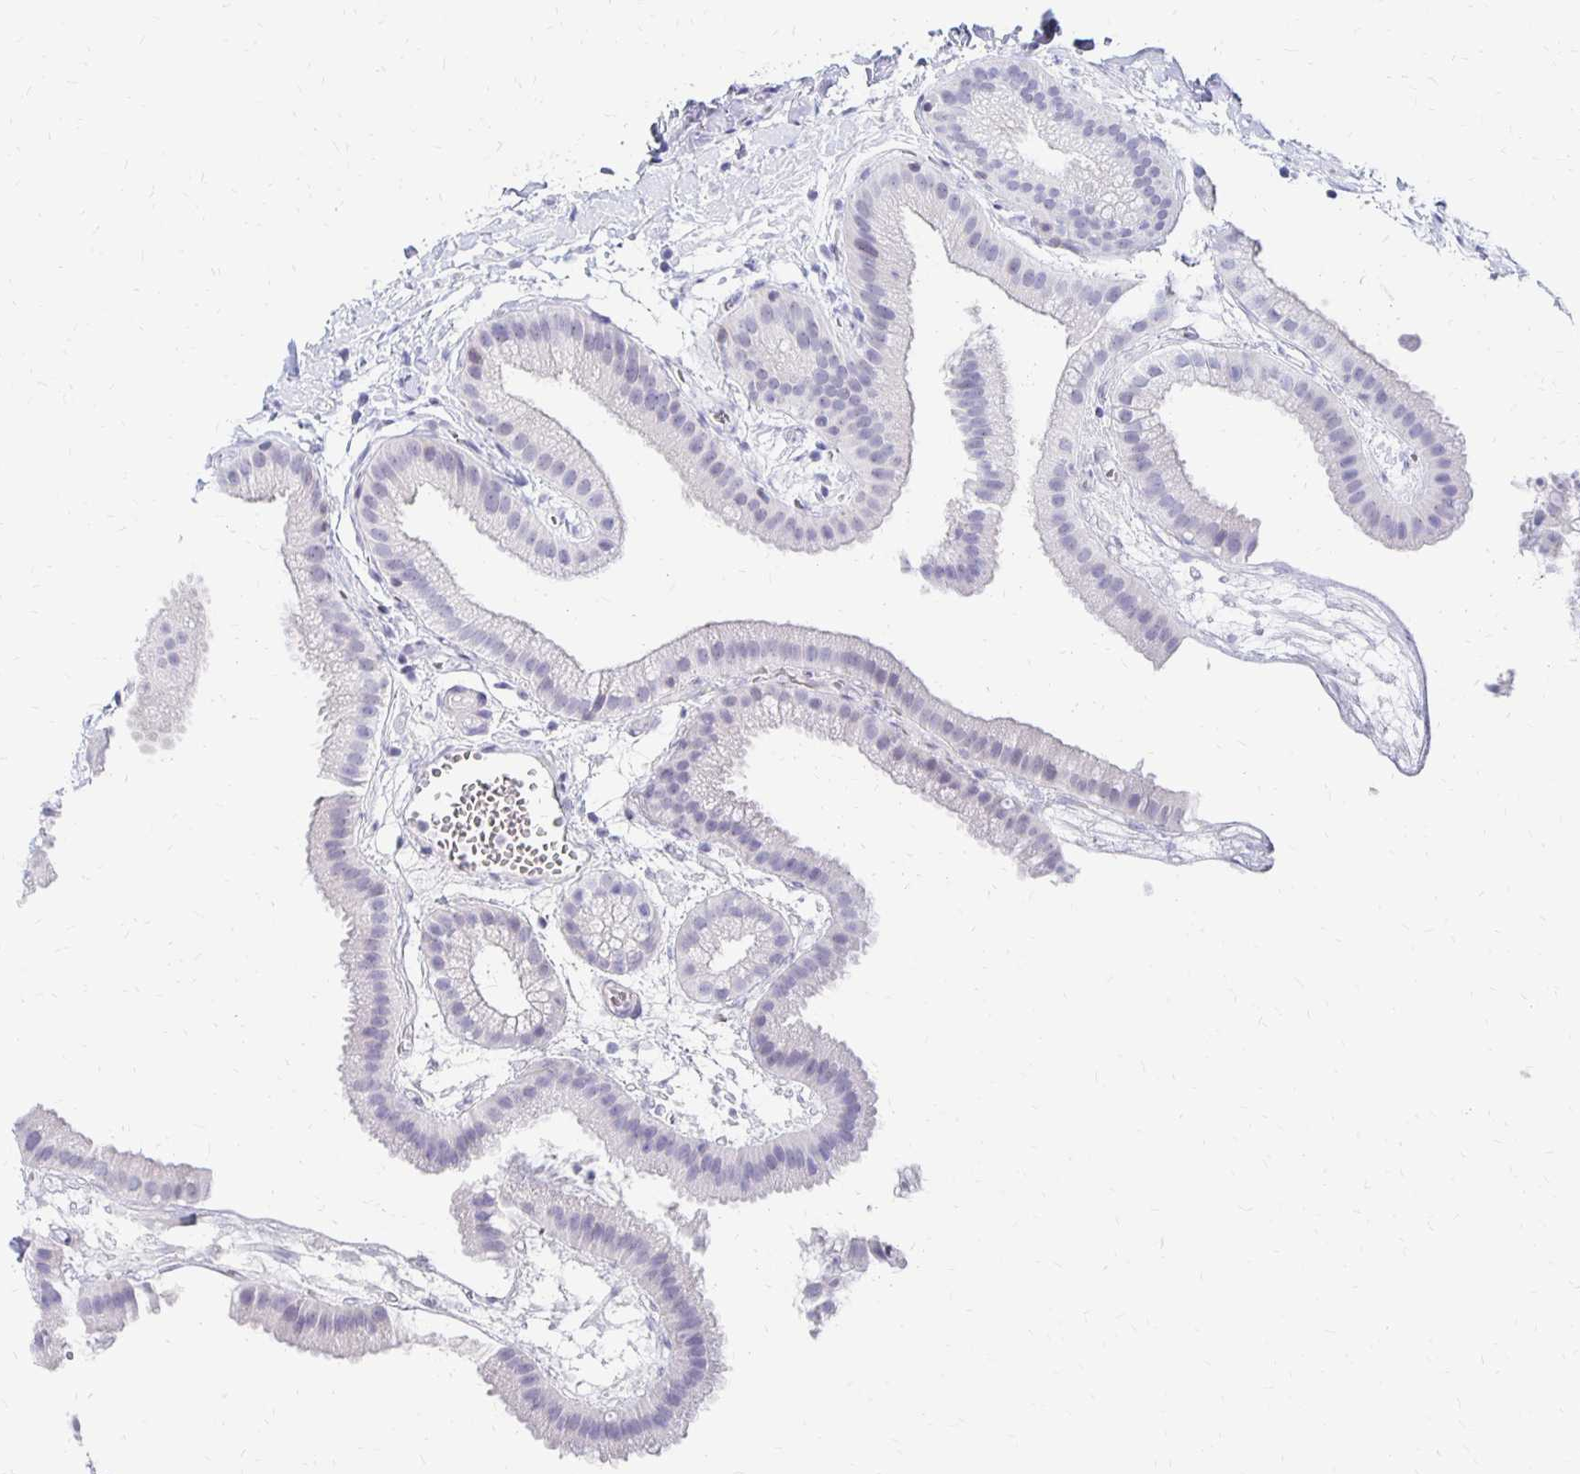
{"staining": {"intensity": "negative", "quantity": "none", "location": "none"}, "tissue": "gallbladder", "cell_type": "Glandular cells", "image_type": "normal", "snomed": [{"axis": "morphology", "description": "Normal tissue, NOS"}, {"axis": "topography", "description": "Gallbladder"}], "caption": "Micrograph shows no protein expression in glandular cells of normal gallbladder.", "gene": "SYT2", "patient": {"sex": "female", "age": 63}}